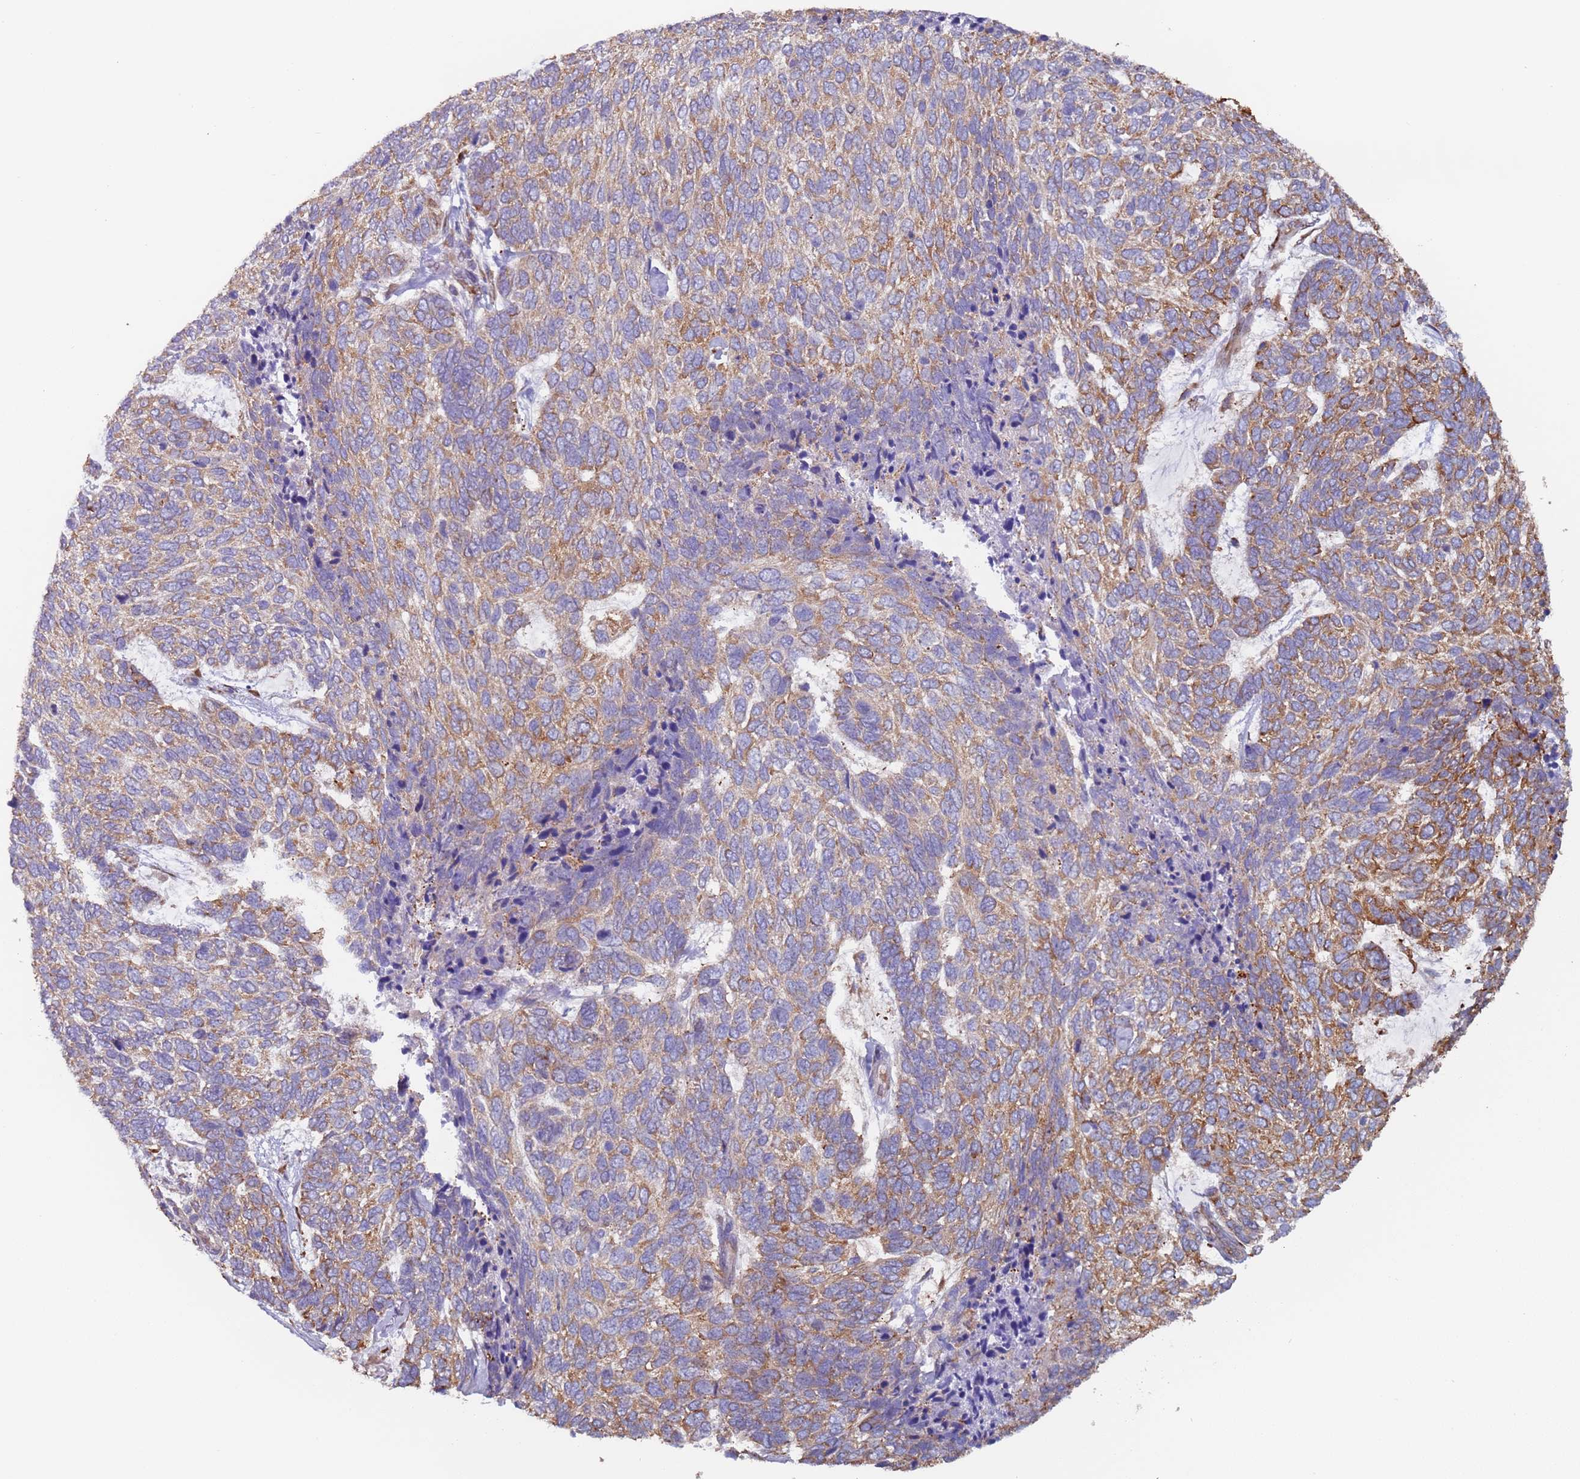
{"staining": {"intensity": "moderate", "quantity": ">75%", "location": "cytoplasmic/membranous"}, "tissue": "skin cancer", "cell_type": "Tumor cells", "image_type": "cancer", "snomed": [{"axis": "morphology", "description": "Basal cell carcinoma"}, {"axis": "topography", "description": "Skin"}], "caption": "Protein analysis of basal cell carcinoma (skin) tissue reveals moderate cytoplasmic/membranous positivity in approximately >75% of tumor cells.", "gene": "ZNF844", "patient": {"sex": "female", "age": 65}}